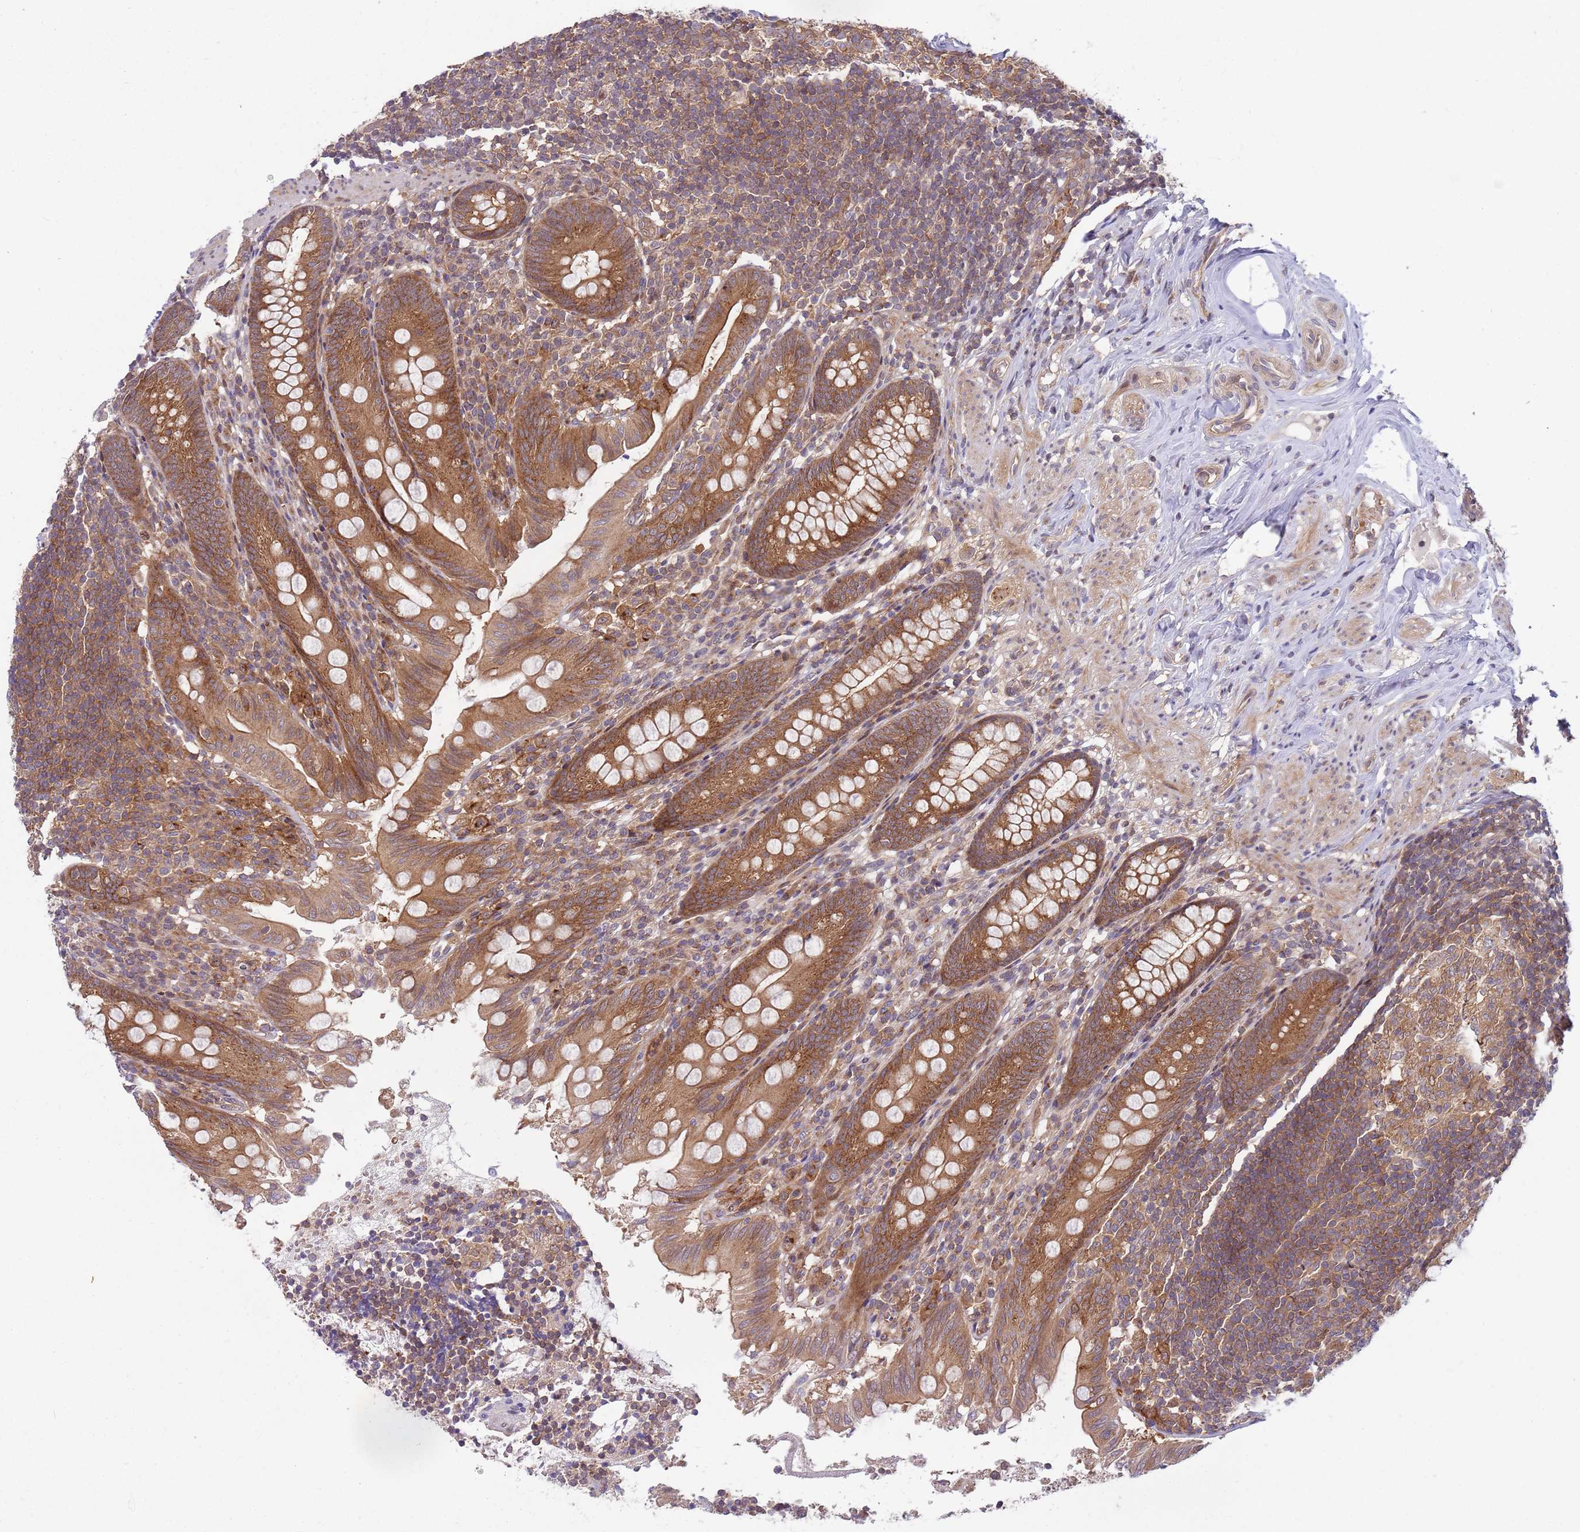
{"staining": {"intensity": "moderate", "quantity": ">75%", "location": "cytoplasmic/membranous"}, "tissue": "appendix", "cell_type": "Glandular cells", "image_type": "normal", "snomed": [{"axis": "morphology", "description": "Normal tissue, NOS"}, {"axis": "topography", "description": "Appendix"}], "caption": "Human appendix stained for a protein (brown) reveals moderate cytoplasmic/membranous positive staining in approximately >75% of glandular cells.", "gene": "GGA1", "patient": {"sex": "male", "age": 55}}